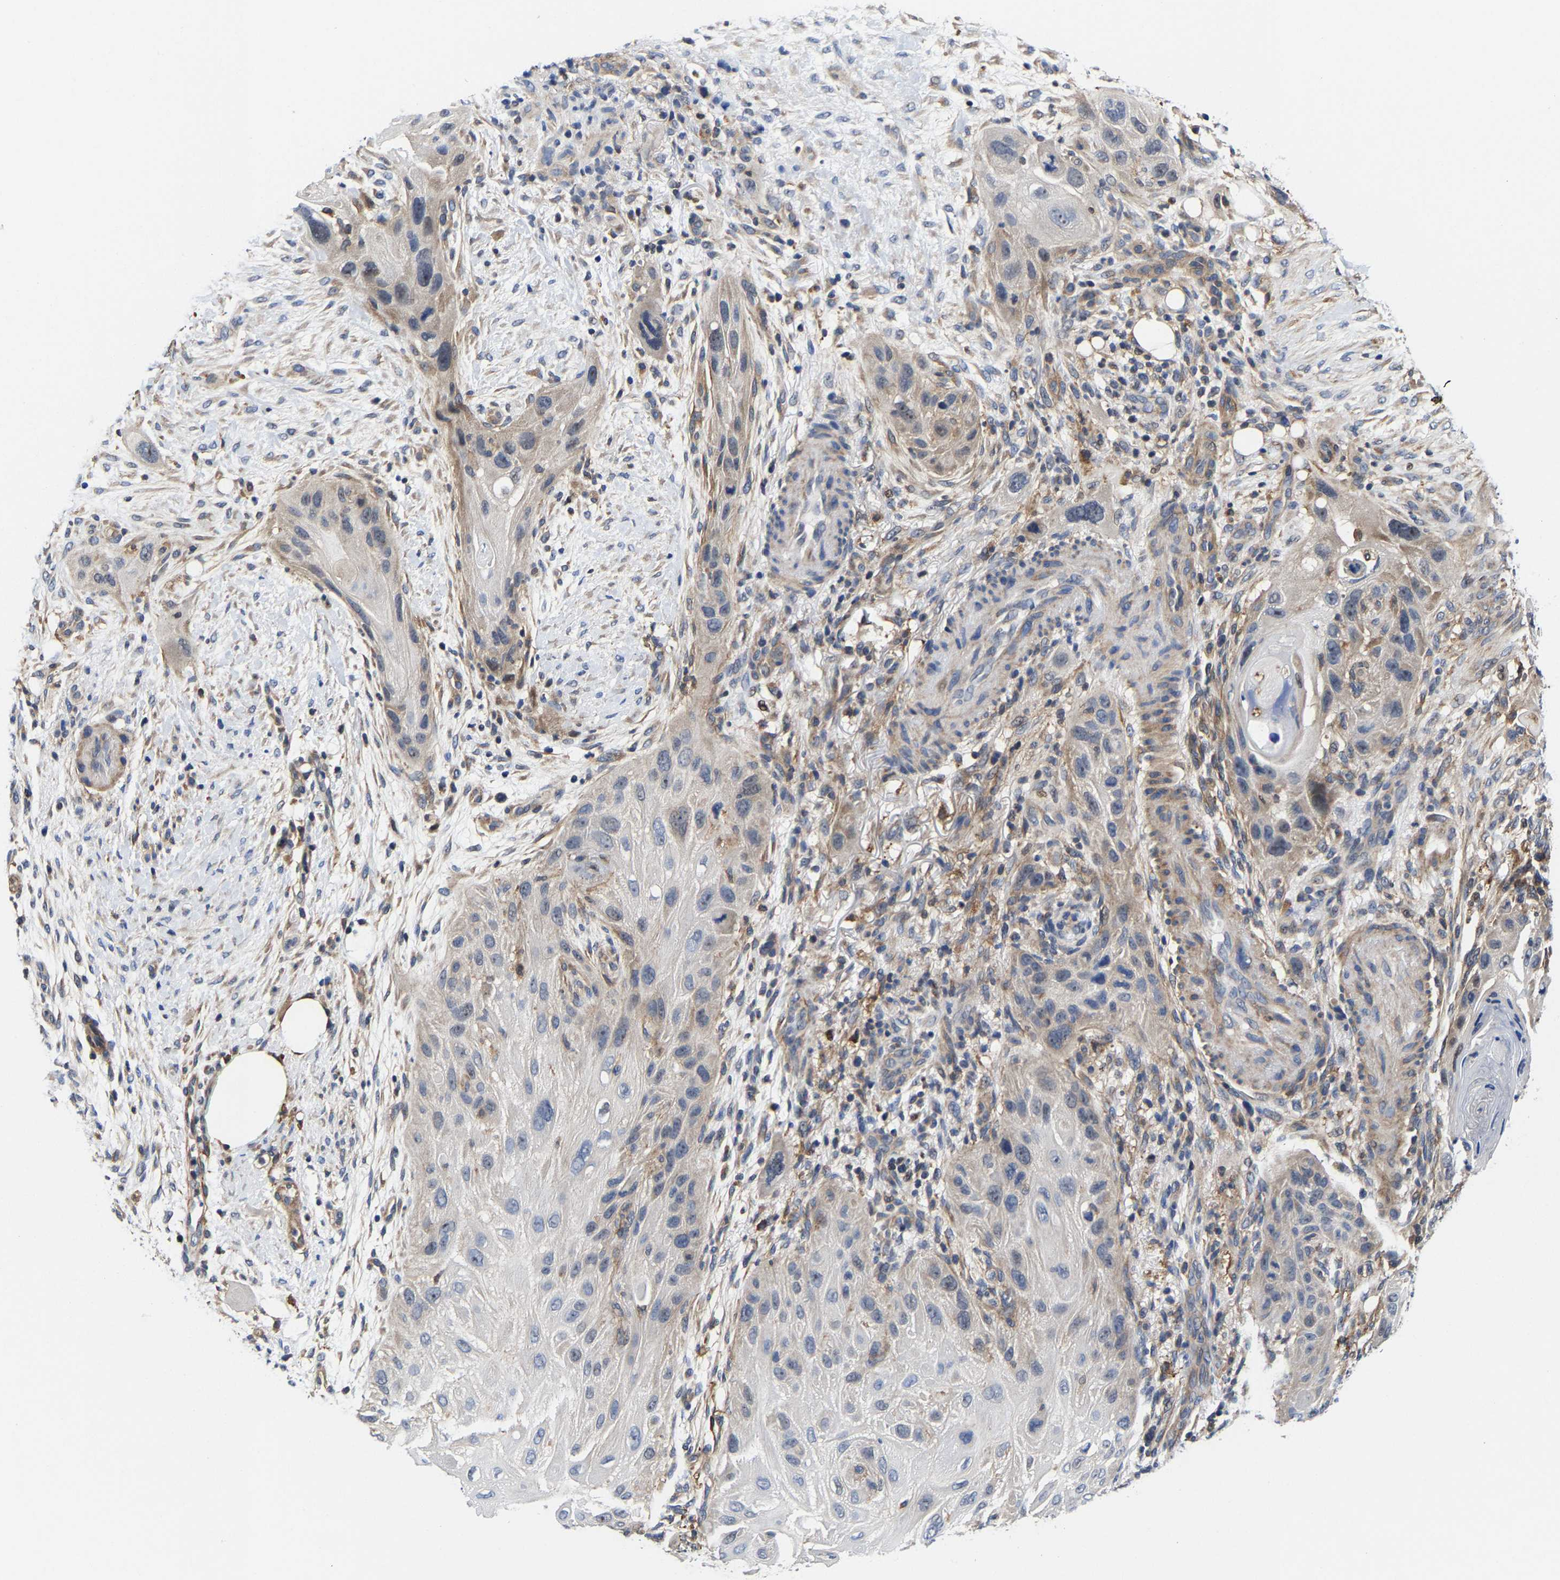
{"staining": {"intensity": "weak", "quantity": "<25%", "location": "cytoplasmic/membranous"}, "tissue": "skin cancer", "cell_type": "Tumor cells", "image_type": "cancer", "snomed": [{"axis": "morphology", "description": "Squamous cell carcinoma, NOS"}, {"axis": "topography", "description": "Skin"}], "caption": "Immunohistochemical staining of human skin cancer exhibits no significant positivity in tumor cells.", "gene": "PFKFB3", "patient": {"sex": "female", "age": 77}}